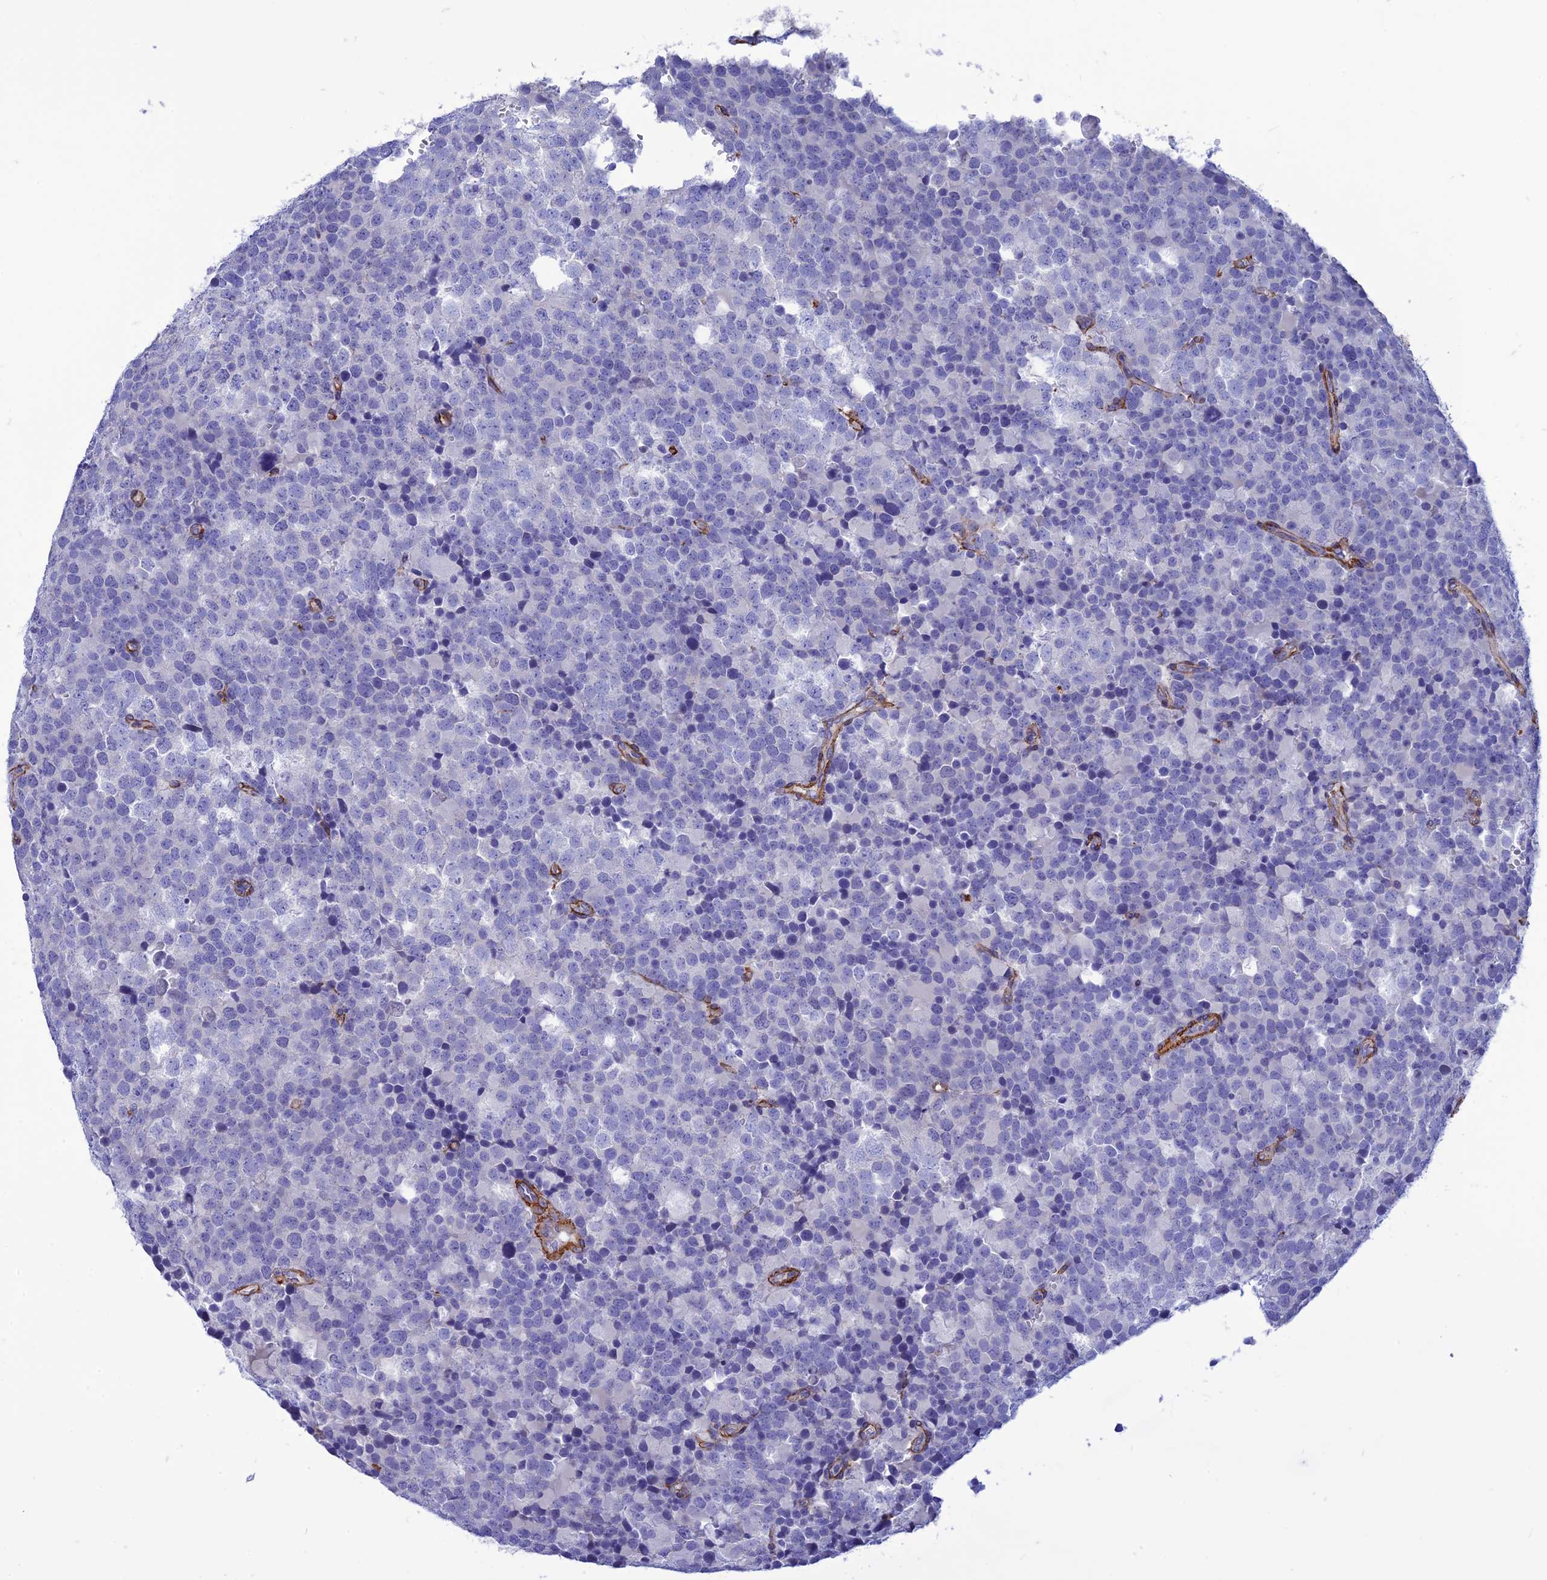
{"staining": {"intensity": "negative", "quantity": "none", "location": "none"}, "tissue": "testis cancer", "cell_type": "Tumor cells", "image_type": "cancer", "snomed": [{"axis": "morphology", "description": "Seminoma, NOS"}, {"axis": "topography", "description": "Testis"}], "caption": "High power microscopy histopathology image of an immunohistochemistry micrograph of testis cancer, revealing no significant positivity in tumor cells. The staining is performed using DAB (3,3'-diaminobenzidine) brown chromogen with nuclei counter-stained in using hematoxylin.", "gene": "NKD1", "patient": {"sex": "male", "age": 71}}